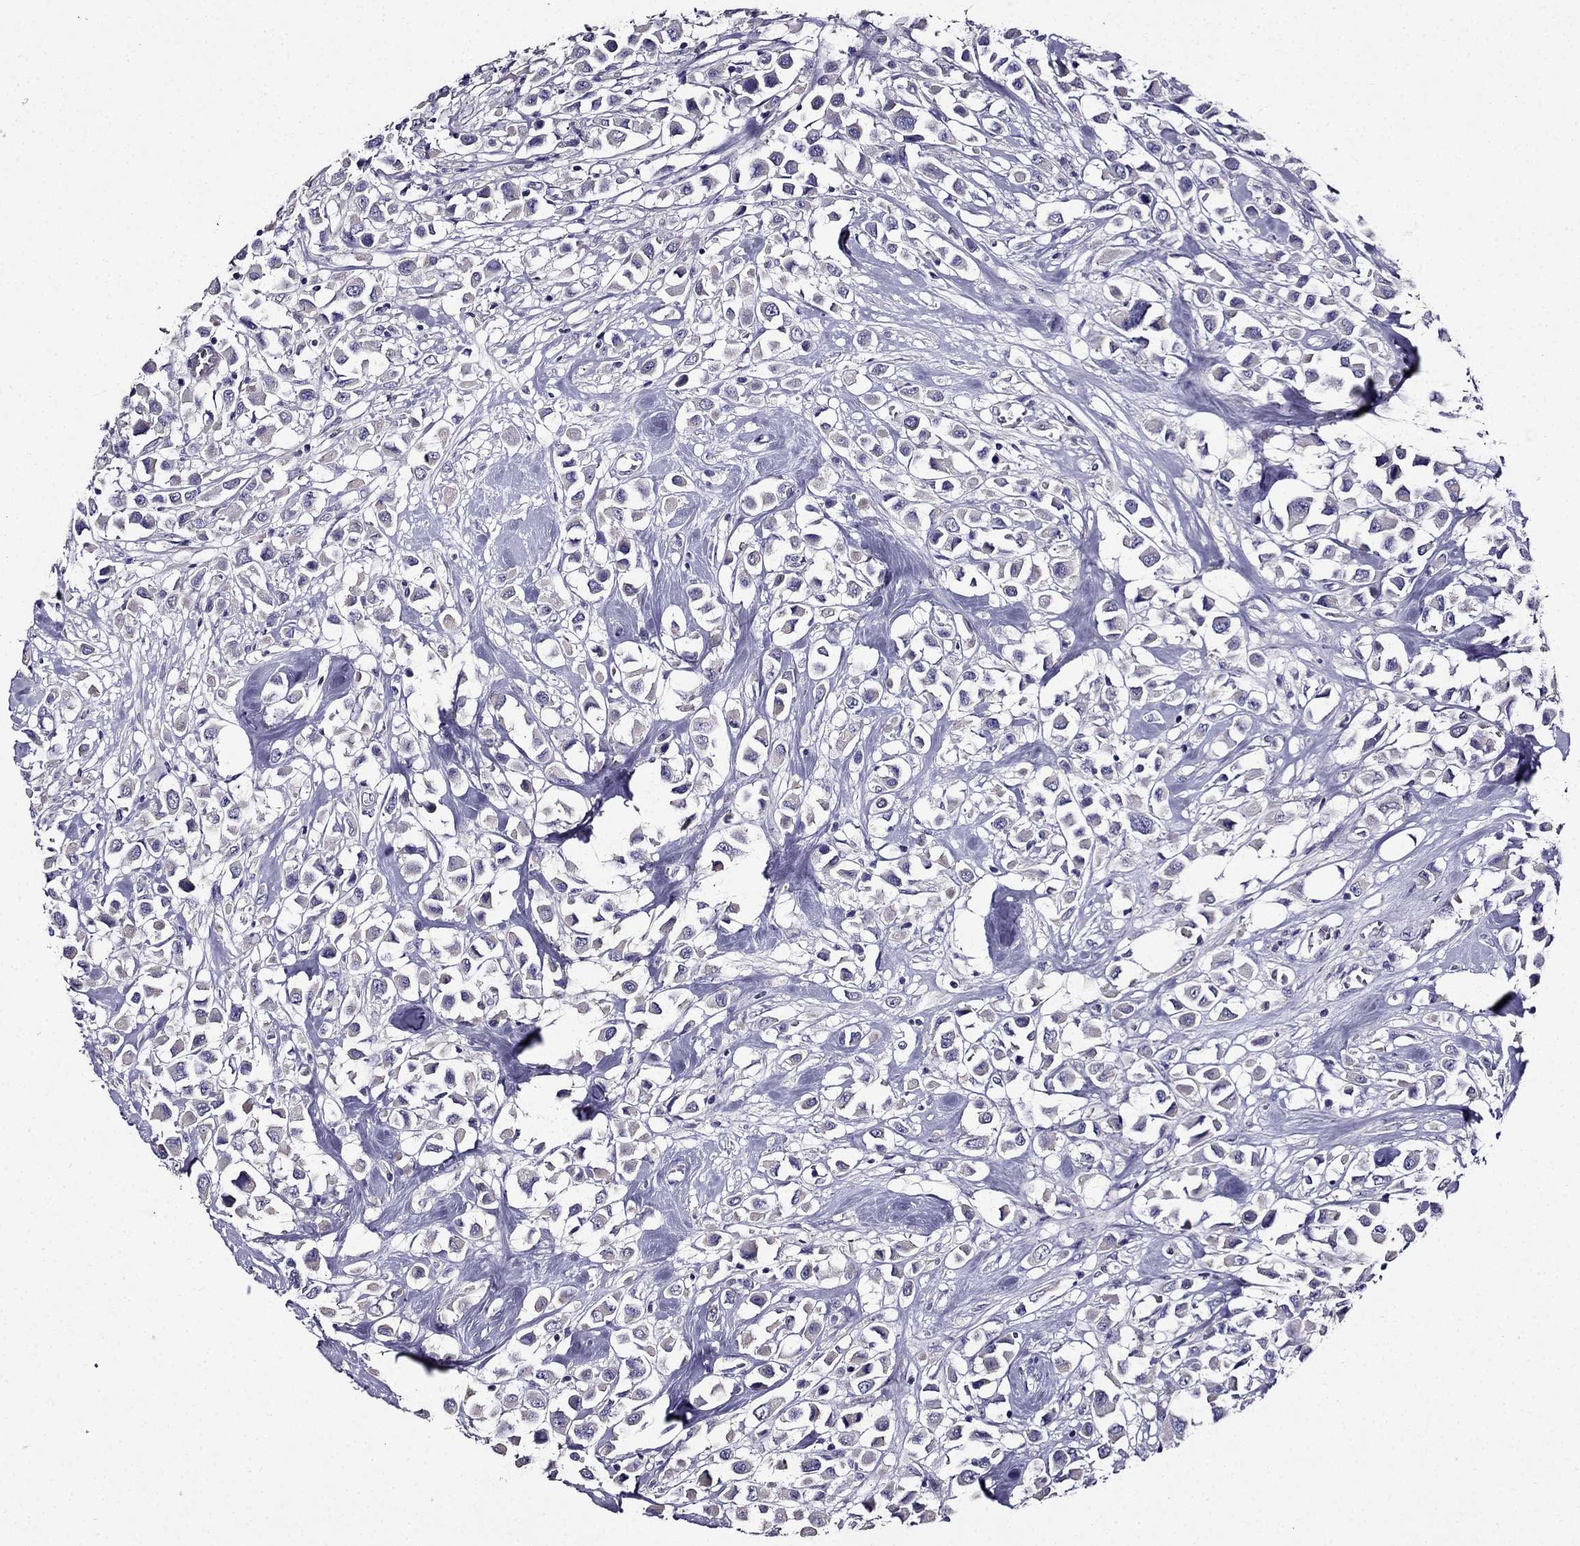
{"staining": {"intensity": "negative", "quantity": "none", "location": "none"}, "tissue": "breast cancer", "cell_type": "Tumor cells", "image_type": "cancer", "snomed": [{"axis": "morphology", "description": "Duct carcinoma"}, {"axis": "topography", "description": "Breast"}], "caption": "Micrograph shows no significant protein staining in tumor cells of infiltrating ductal carcinoma (breast).", "gene": "TMEM266", "patient": {"sex": "female", "age": 61}}